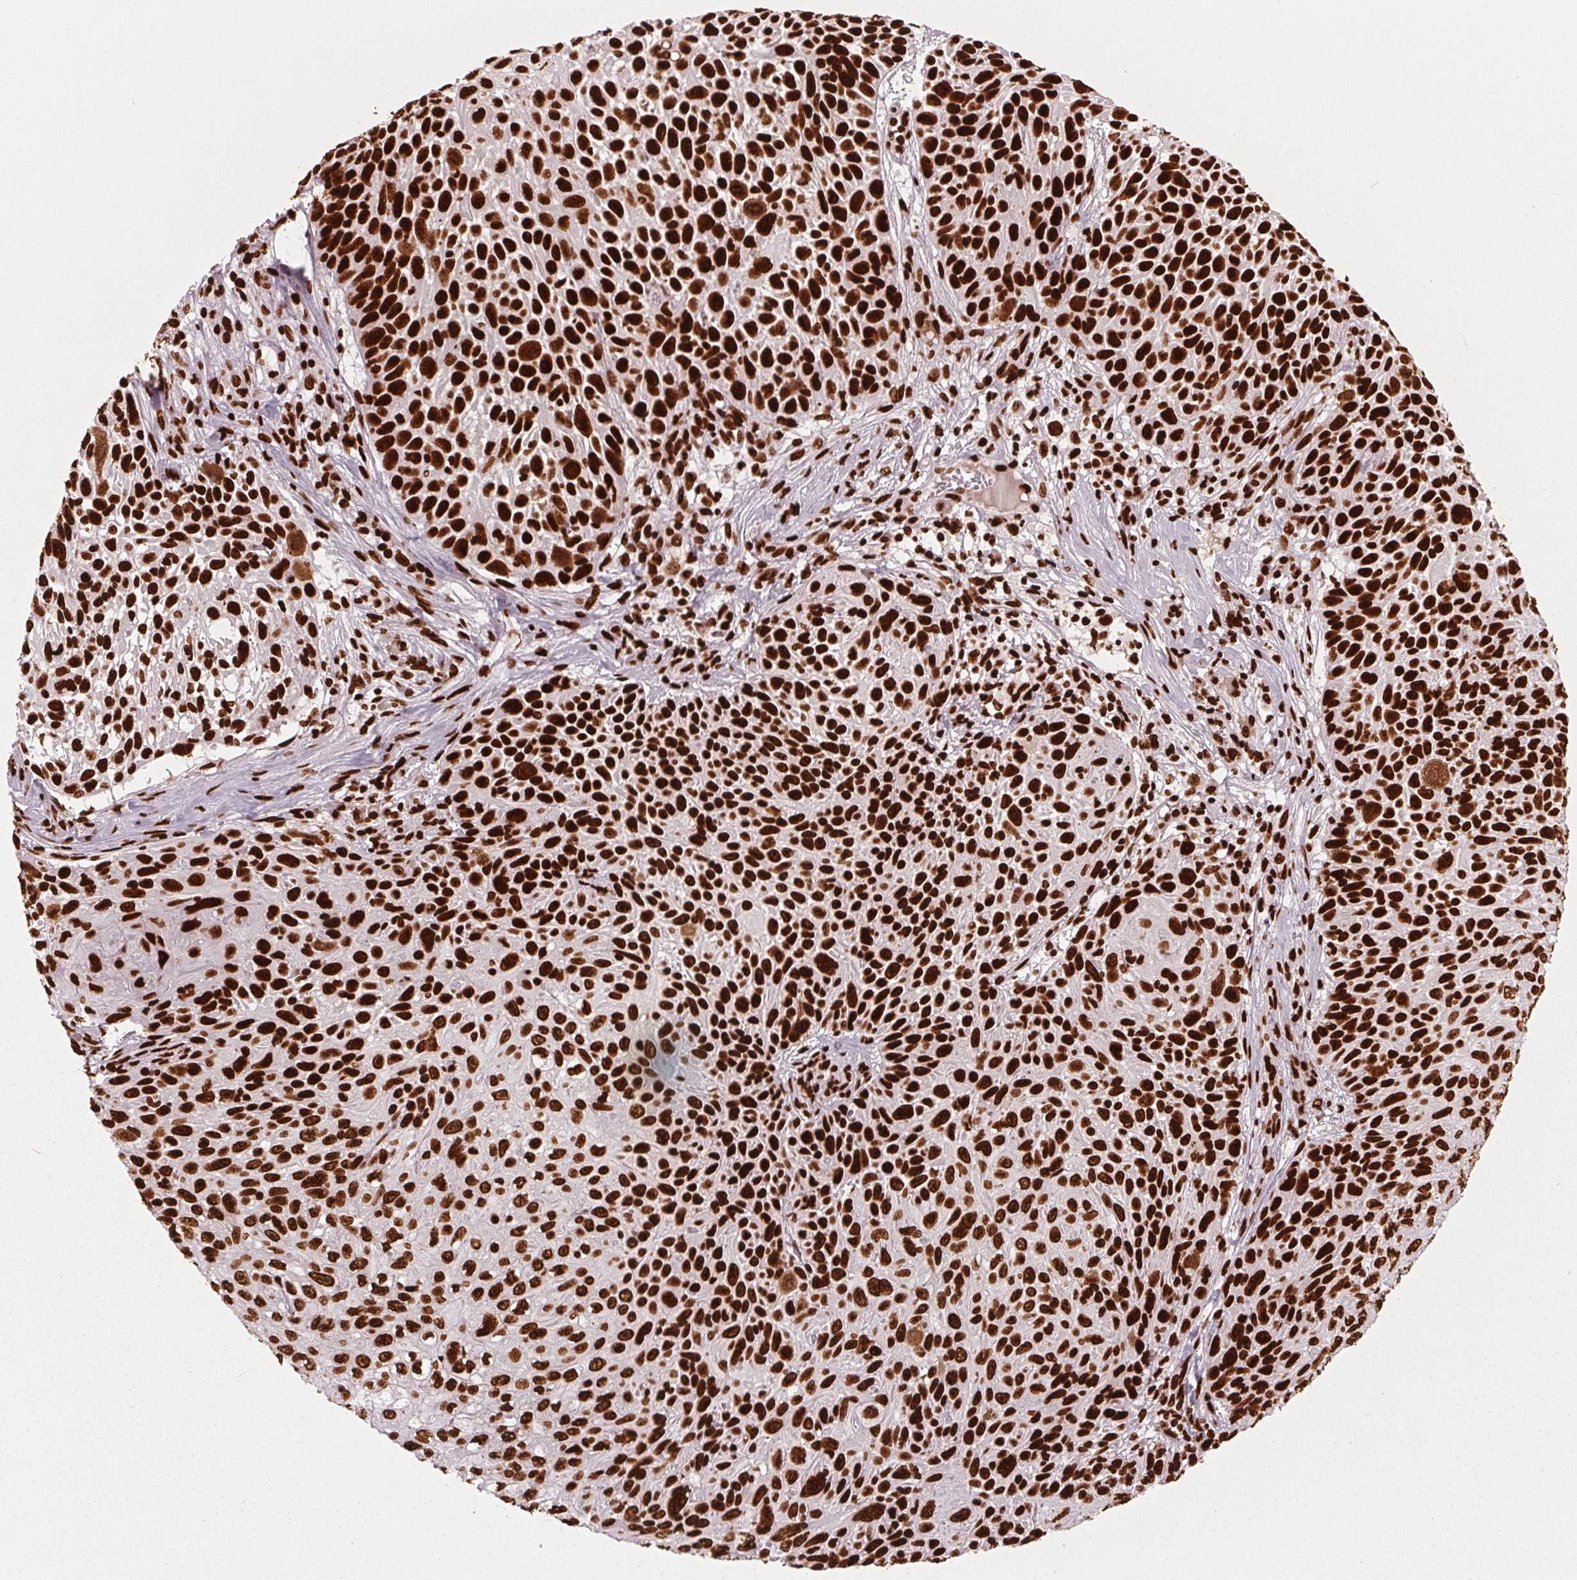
{"staining": {"intensity": "strong", "quantity": ">75%", "location": "nuclear"}, "tissue": "skin cancer", "cell_type": "Tumor cells", "image_type": "cancer", "snomed": [{"axis": "morphology", "description": "Squamous cell carcinoma, NOS"}, {"axis": "topography", "description": "Skin"}], "caption": "Brown immunohistochemical staining in human squamous cell carcinoma (skin) reveals strong nuclear expression in approximately >75% of tumor cells.", "gene": "BRD4", "patient": {"sex": "male", "age": 92}}